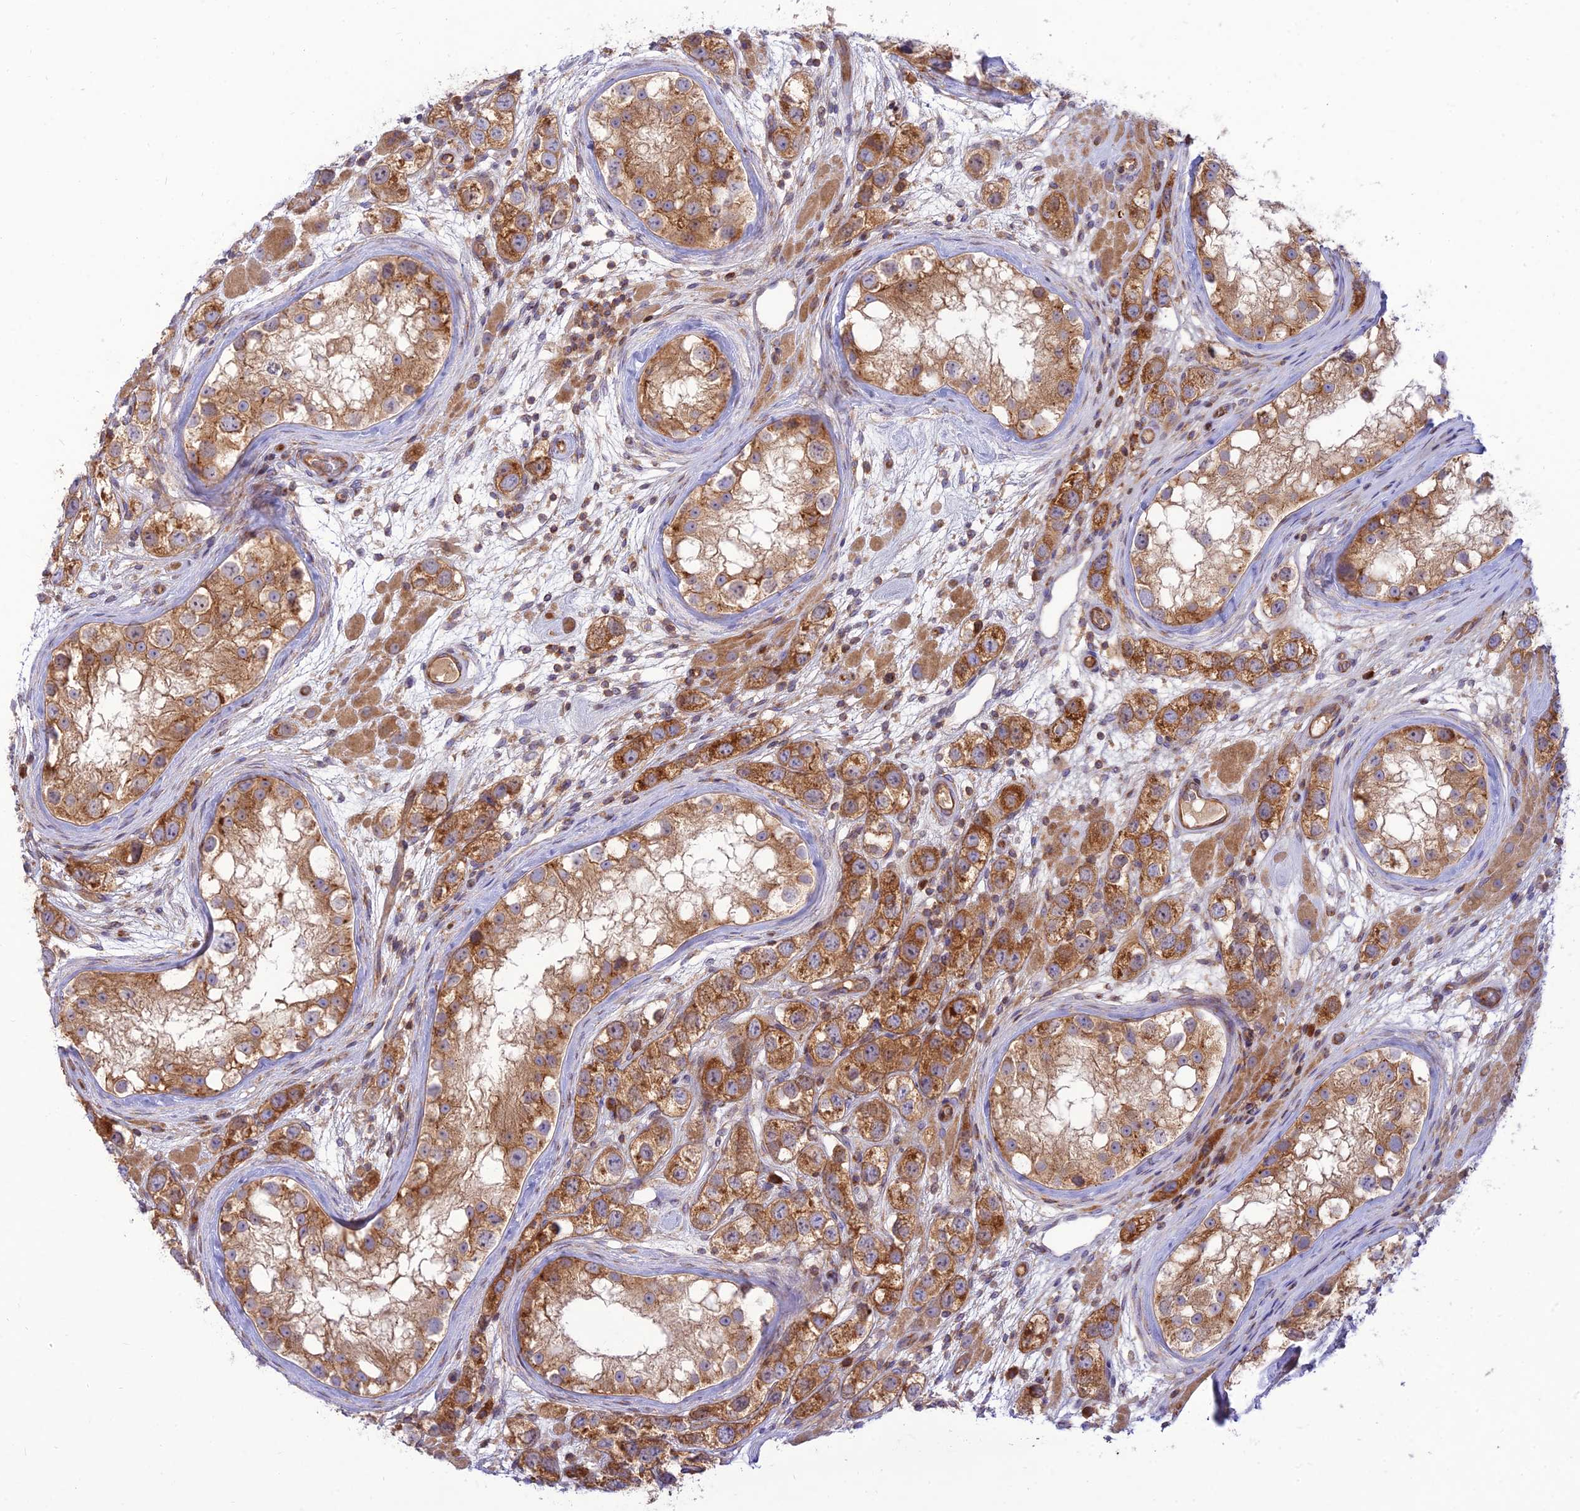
{"staining": {"intensity": "moderate", "quantity": ">75%", "location": "cytoplasmic/membranous"}, "tissue": "testis cancer", "cell_type": "Tumor cells", "image_type": "cancer", "snomed": [{"axis": "morphology", "description": "Seminoma, NOS"}, {"axis": "topography", "description": "Testis"}], "caption": "A histopathology image of testis cancer (seminoma) stained for a protein exhibits moderate cytoplasmic/membranous brown staining in tumor cells.", "gene": "PIMREG", "patient": {"sex": "male", "age": 28}}